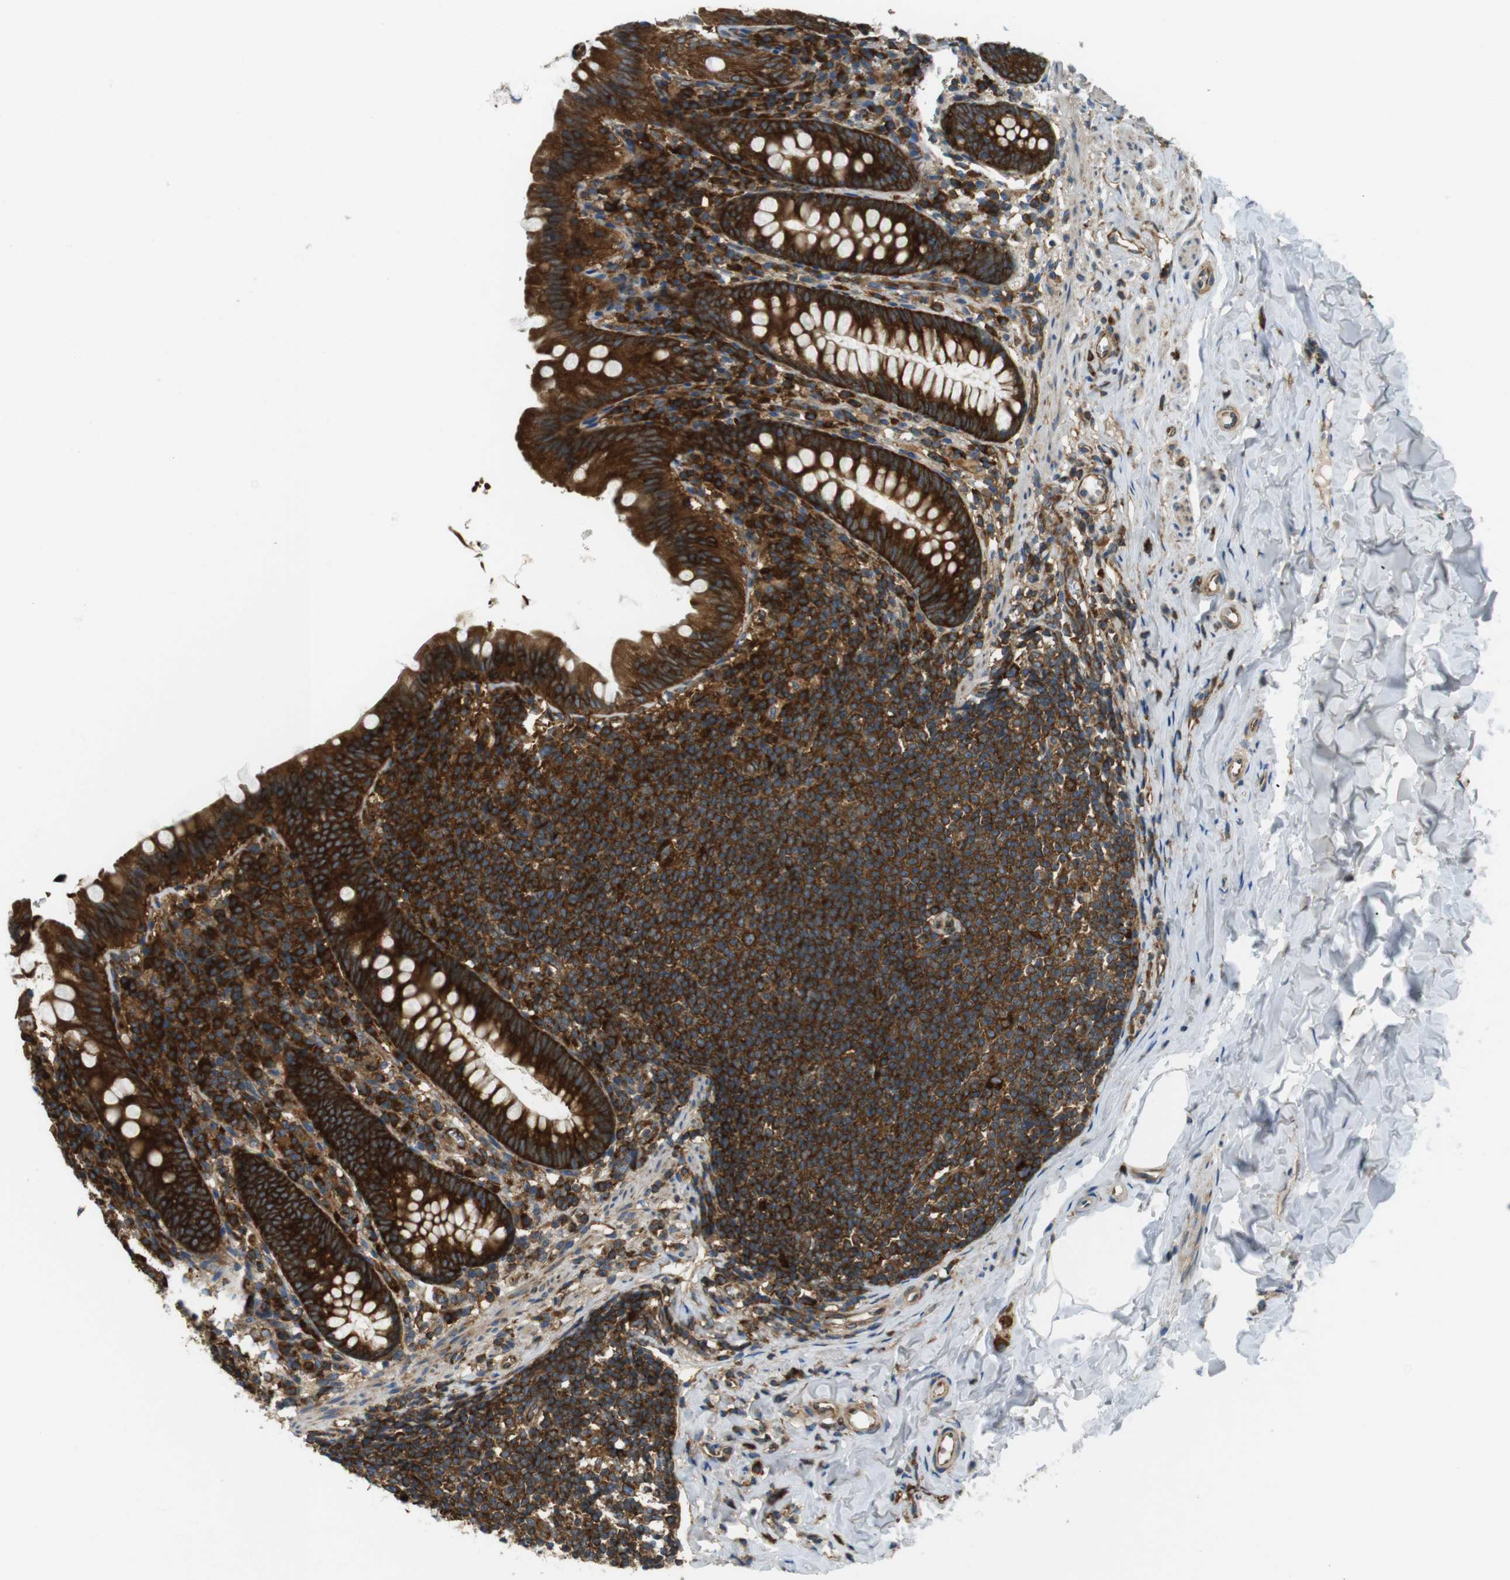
{"staining": {"intensity": "strong", "quantity": ">75%", "location": "cytoplasmic/membranous"}, "tissue": "appendix", "cell_type": "Glandular cells", "image_type": "normal", "snomed": [{"axis": "morphology", "description": "Normal tissue, NOS"}, {"axis": "topography", "description": "Appendix"}], "caption": "Protein positivity by immunohistochemistry (IHC) exhibits strong cytoplasmic/membranous expression in about >75% of glandular cells in normal appendix. (DAB (3,3'-diaminobenzidine) = brown stain, brightfield microscopy at high magnification).", "gene": "TSC1", "patient": {"sex": "male", "age": 52}}